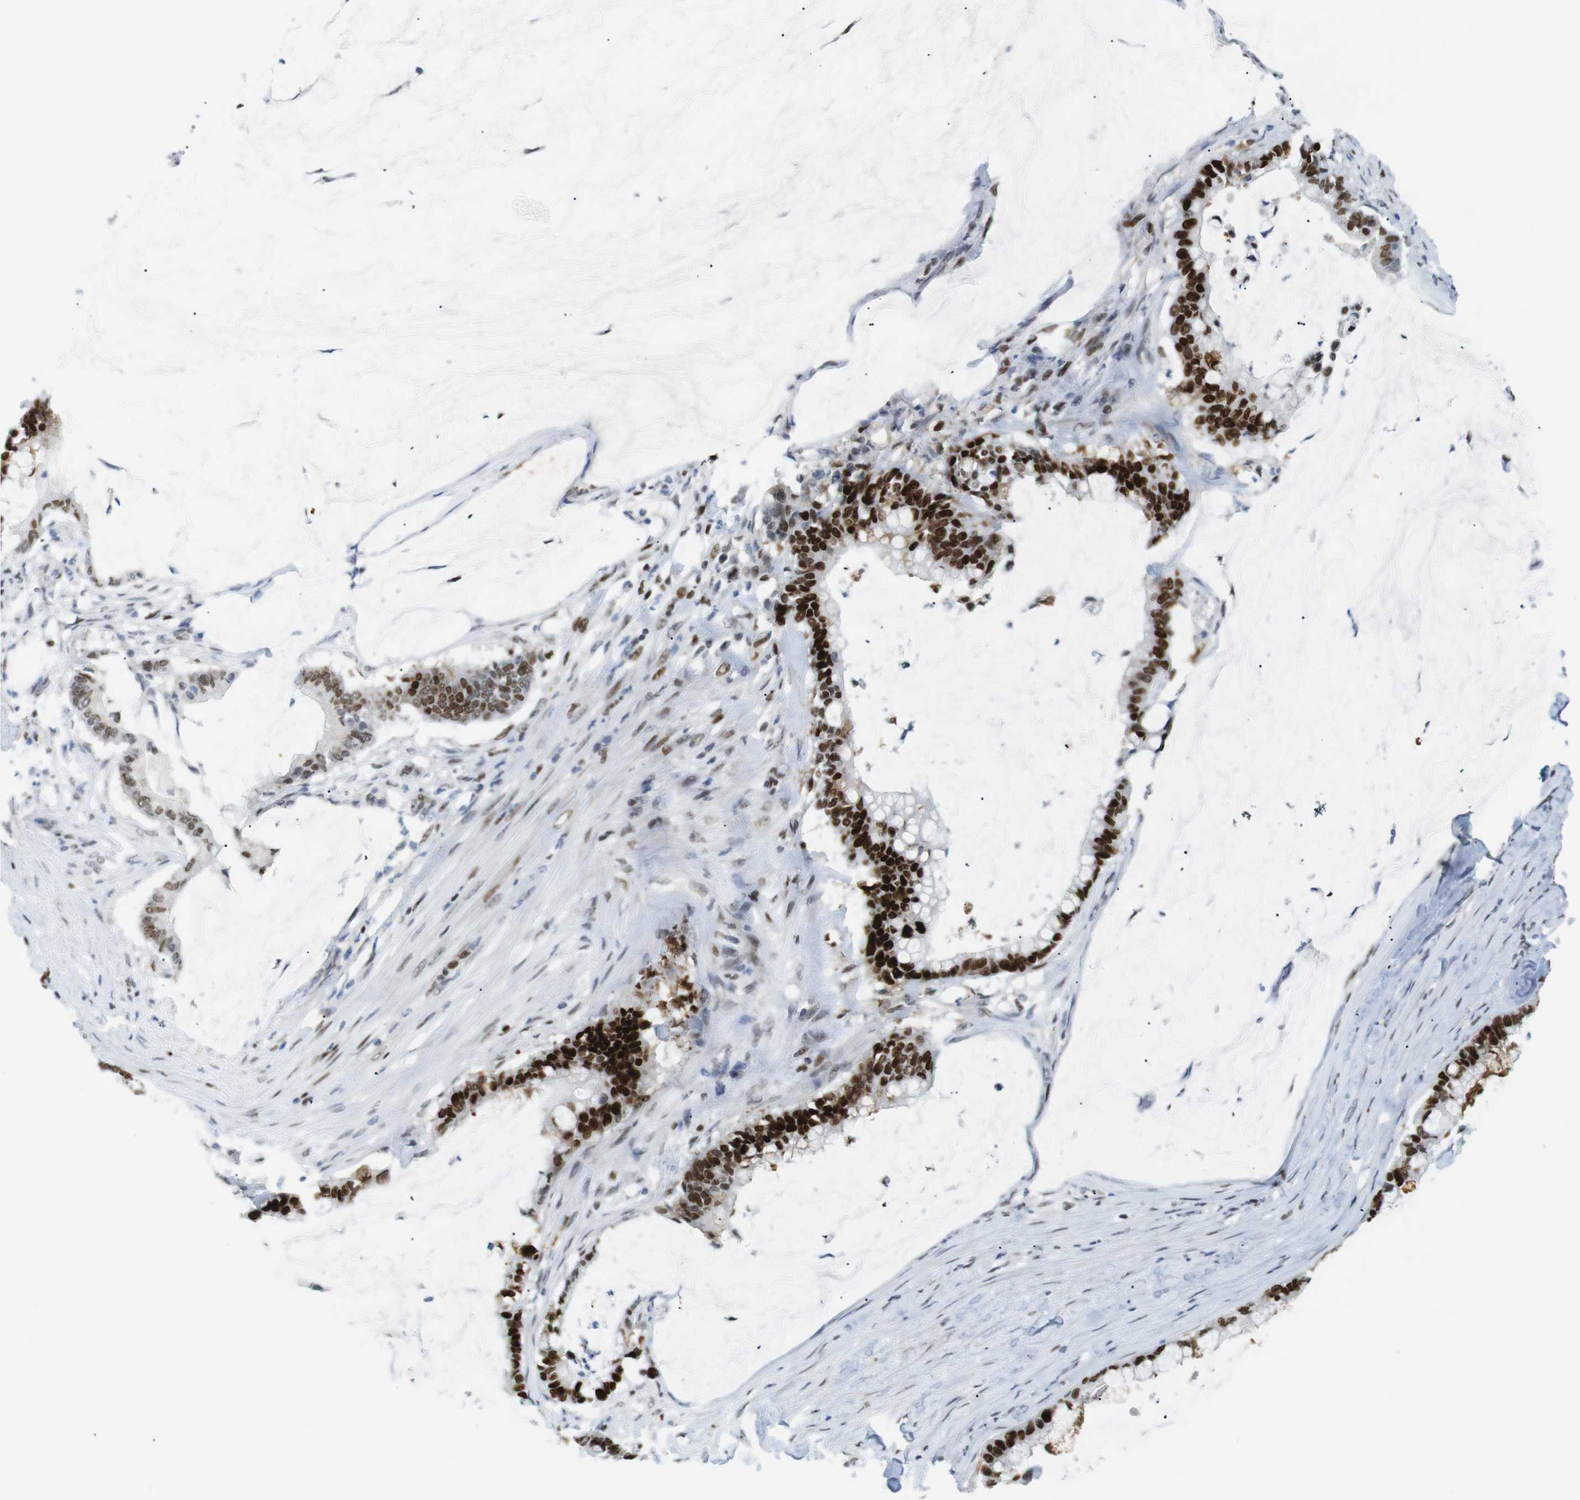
{"staining": {"intensity": "strong", "quantity": ">75%", "location": "nuclear"}, "tissue": "pancreatic cancer", "cell_type": "Tumor cells", "image_type": "cancer", "snomed": [{"axis": "morphology", "description": "Adenocarcinoma, NOS"}, {"axis": "topography", "description": "Pancreas"}], "caption": "A high amount of strong nuclear expression is identified in approximately >75% of tumor cells in pancreatic cancer (adenocarcinoma) tissue.", "gene": "RIOX2", "patient": {"sex": "male", "age": 41}}